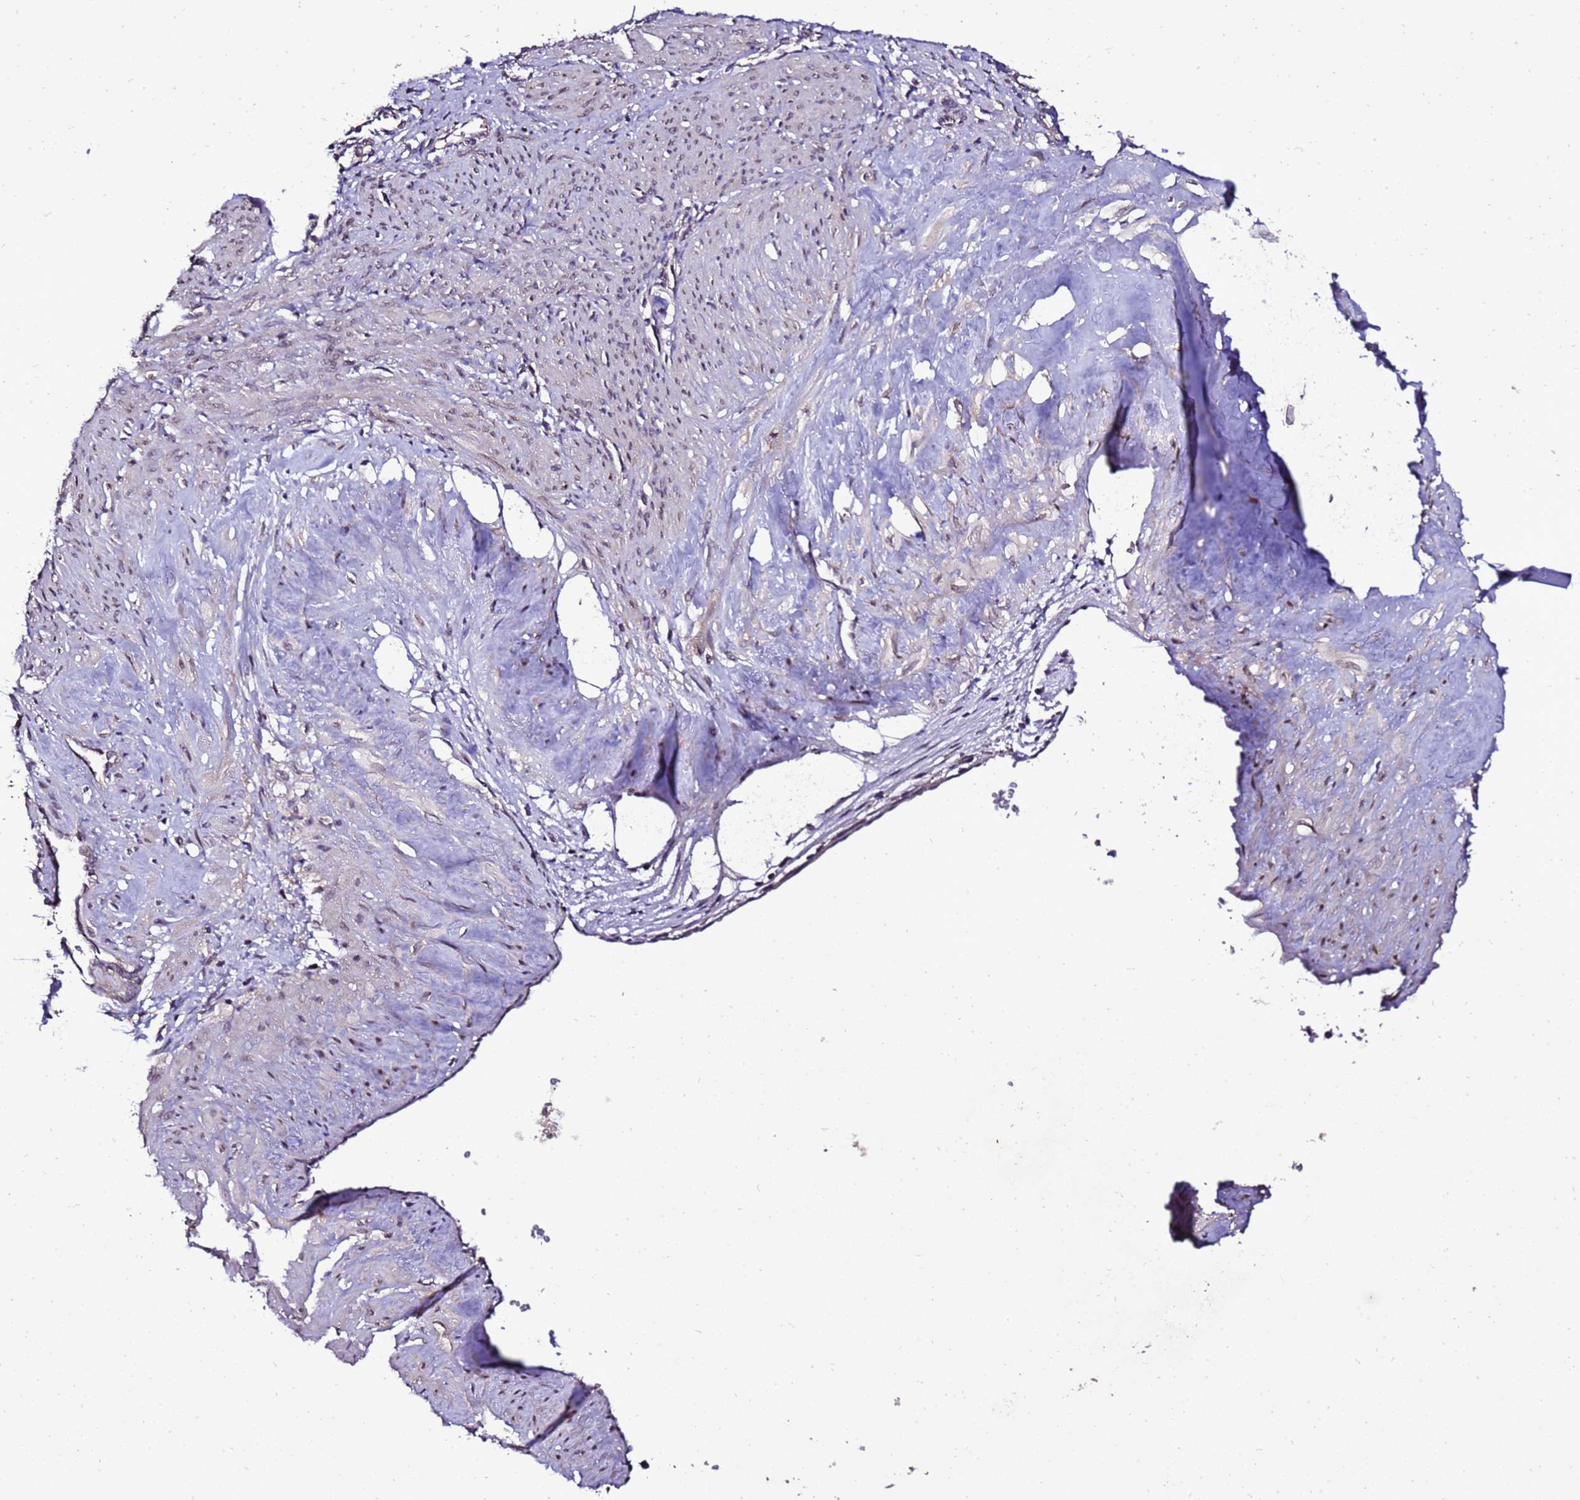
{"staining": {"intensity": "weak", "quantity": "<25%", "location": "nuclear"}, "tissue": "smooth muscle", "cell_type": "Smooth muscle cells", "image_type": "normal", "snomed": [{"axis": "morphology", "description": "Normal tissue, NOS"}, {"axis": "topography", "description": "Endometrium"}], "caption": "The photomicrograph exhibits no staining of smooth muscle cells in normal smooth muscle.", "gene": "ZNF329", "patient": {"sex": "female", "age": 33}}